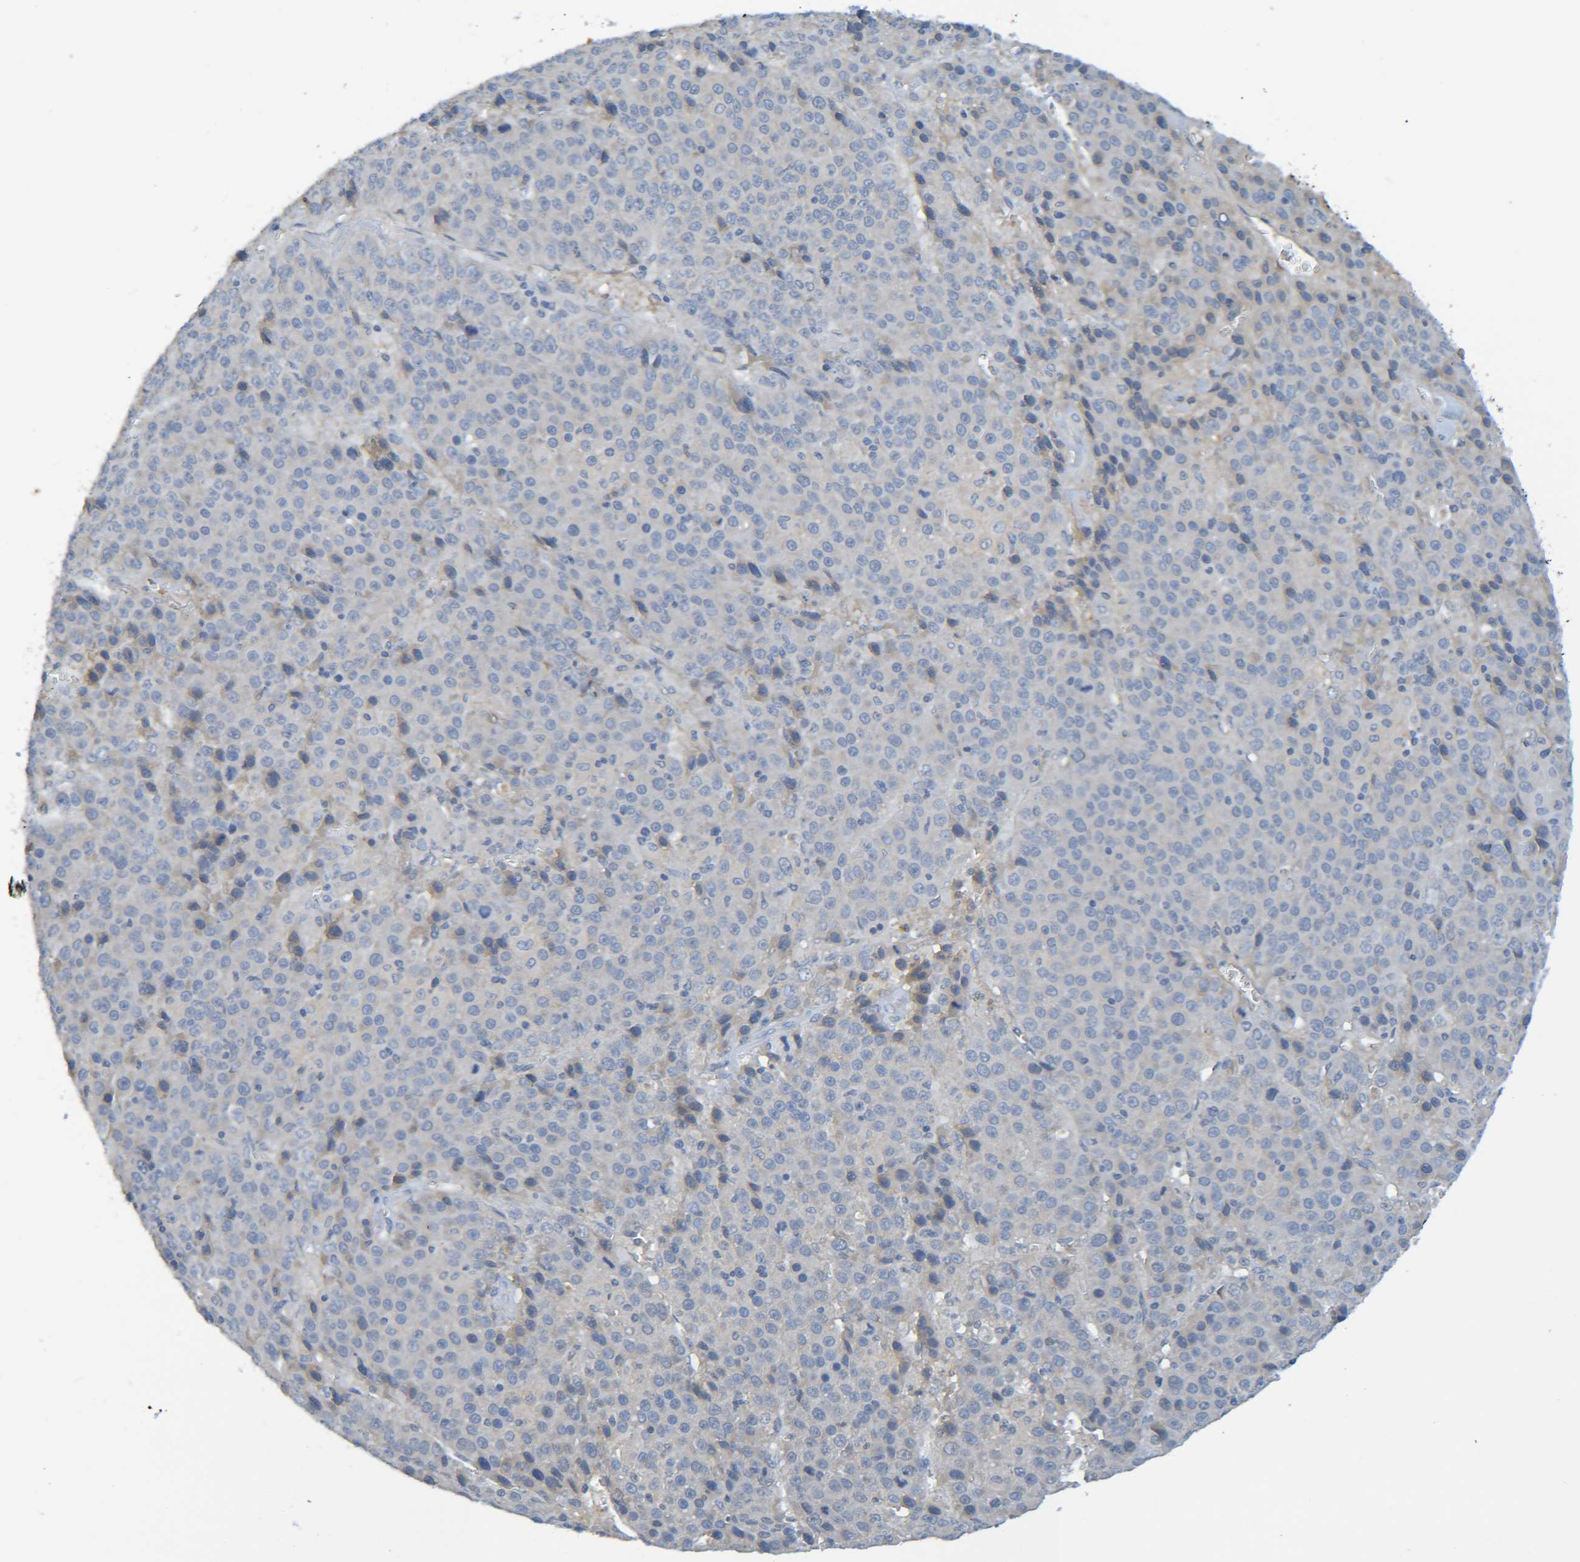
{"staining": {"intensity": "negative", "quantity": "none", "location": "none"}, "tissue": "liver cancer", "cell_type": "Tumor cells", "image_type": "cancer", "snomed": [{"axis": "morphology", "description": "Carcinoma, Hepatocellular, NOS"}, {"axis": "topography", "description": "Liver"}], "caption": "DAB immunohistochemical staining of hepatocellular carcinoma (liver) displays no significant expression in tumor cells.", "gene": "C1QA", "patient": {"sex": "female", "age": 53}}